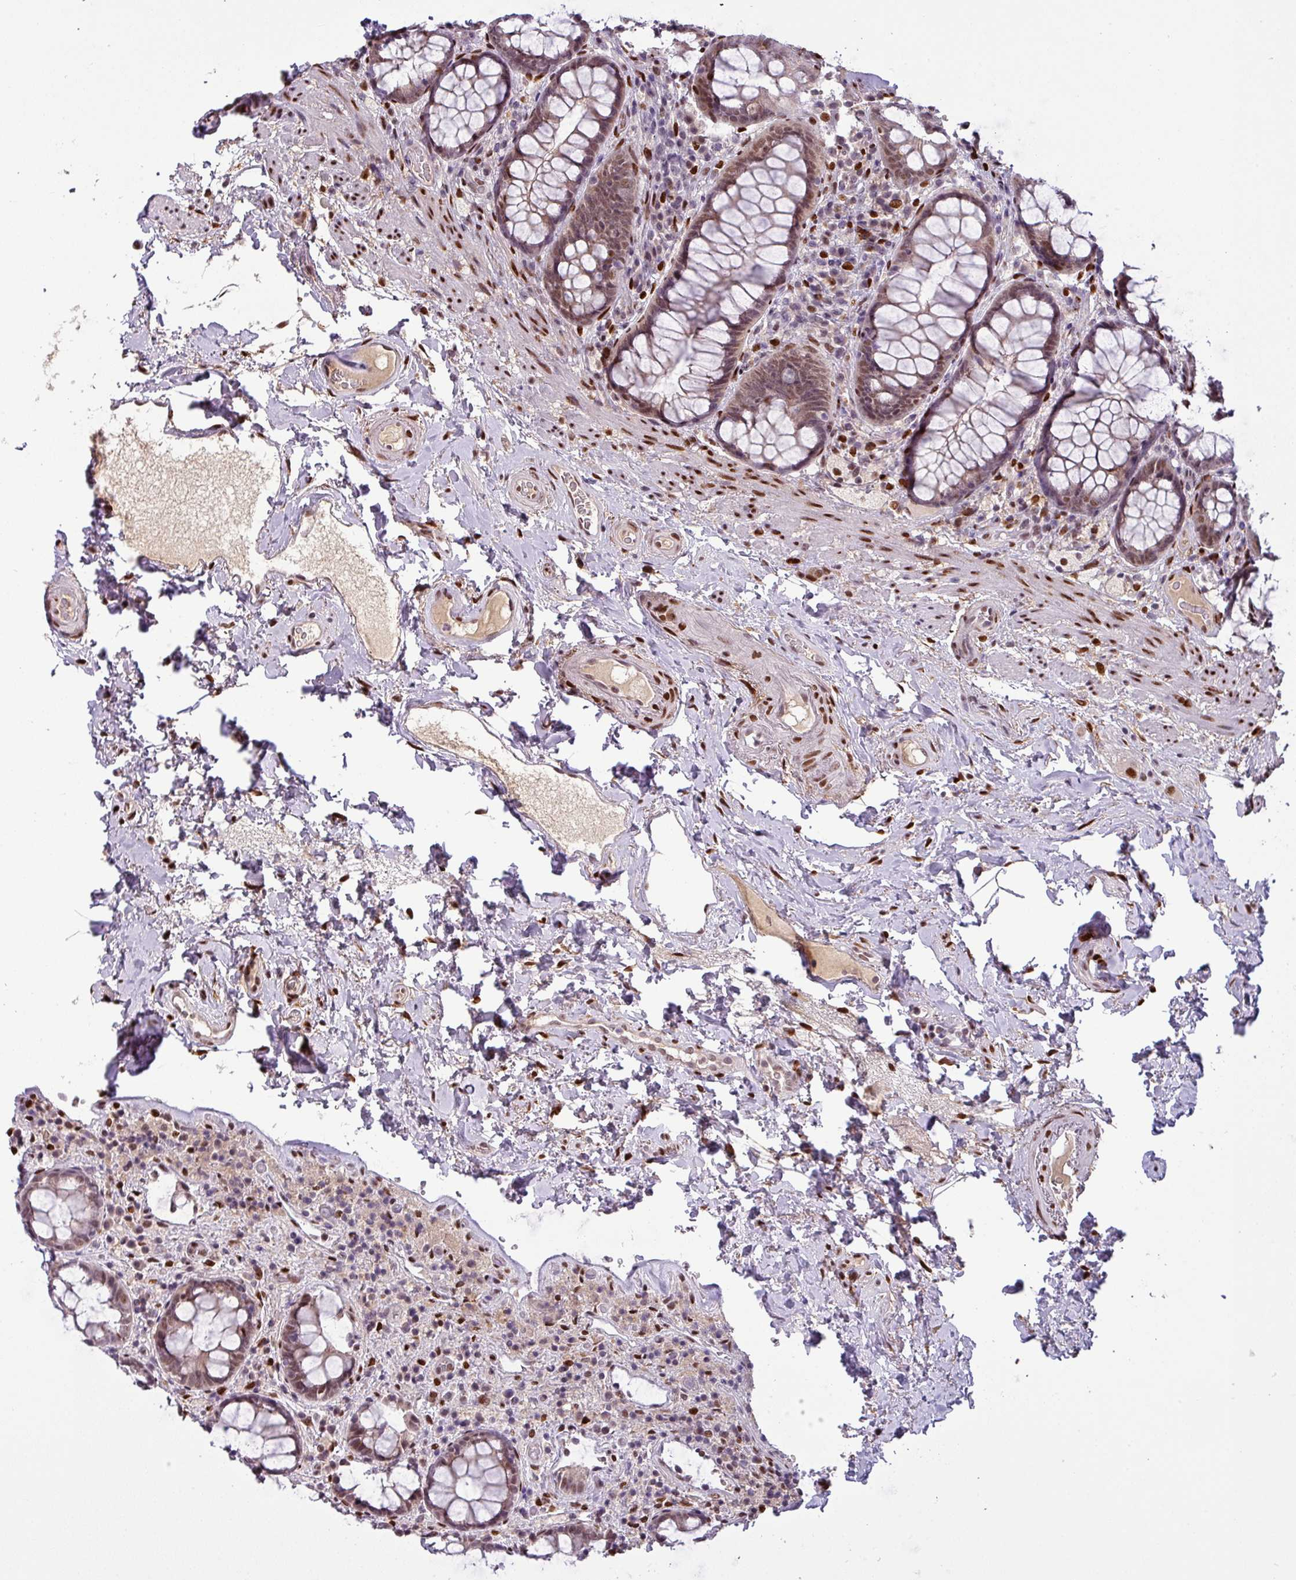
{"staining": {"intensity": "moderate", "quantity": ">75%", "location": "cytoplasmic/membranous,nuclear"}, "tissue": "rectum", "cell_type": "Glandular cells", "image_type": "normal", "snomed": [{"axis": "morphology", "description": "Normal tissue, NOS"}, {"axis": "topography", "description": "Rectum"}], "caption": "The immunohistochemical stain shows moderate cytoplasmic/membranous,nuclear staining in glandular cells of unremarkable rectum. Using DAB (brown) and hematoxylin (blue) stains, captured at high magnification using brightfield microscopy.", "gene": "IRF2BPL", "patient": {"sex": "male", "age": 83}}